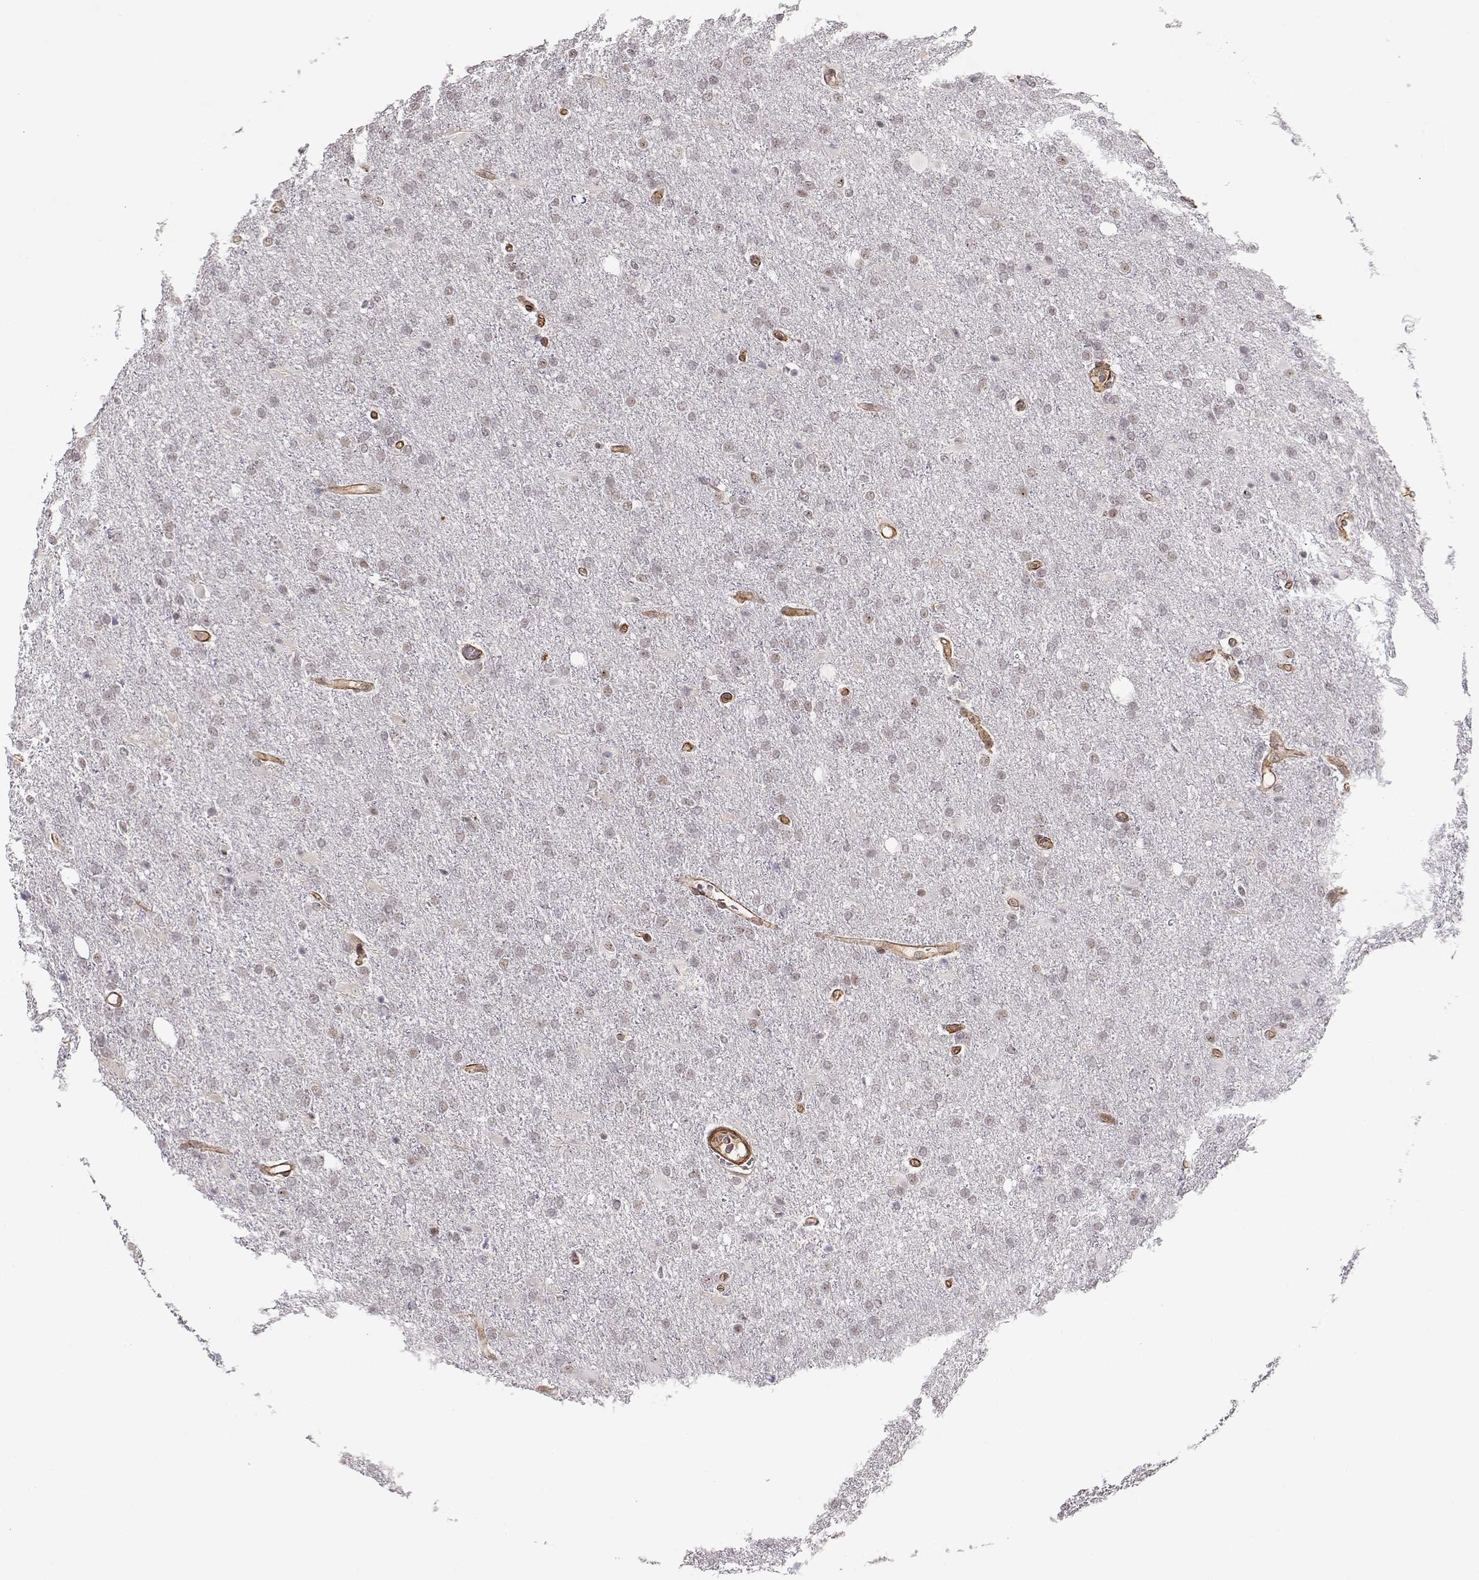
{"staining": {"intensity": "negative", "quantity": "none", "location": "none"}, "tissue": "glioma", "cell_type": "Tumor cells", "image_type": "cancer", "snomed": [{"axis": "morphology", "description": "Glioma, malignant, High grade"}, {"axis": "topography", "description": "Cerebral cortex"}], "caption": "Tumor cells are negative for protein expression in human glioma.", "gene": "CIR1", "patient": {"sex": "male", "age": 70}}